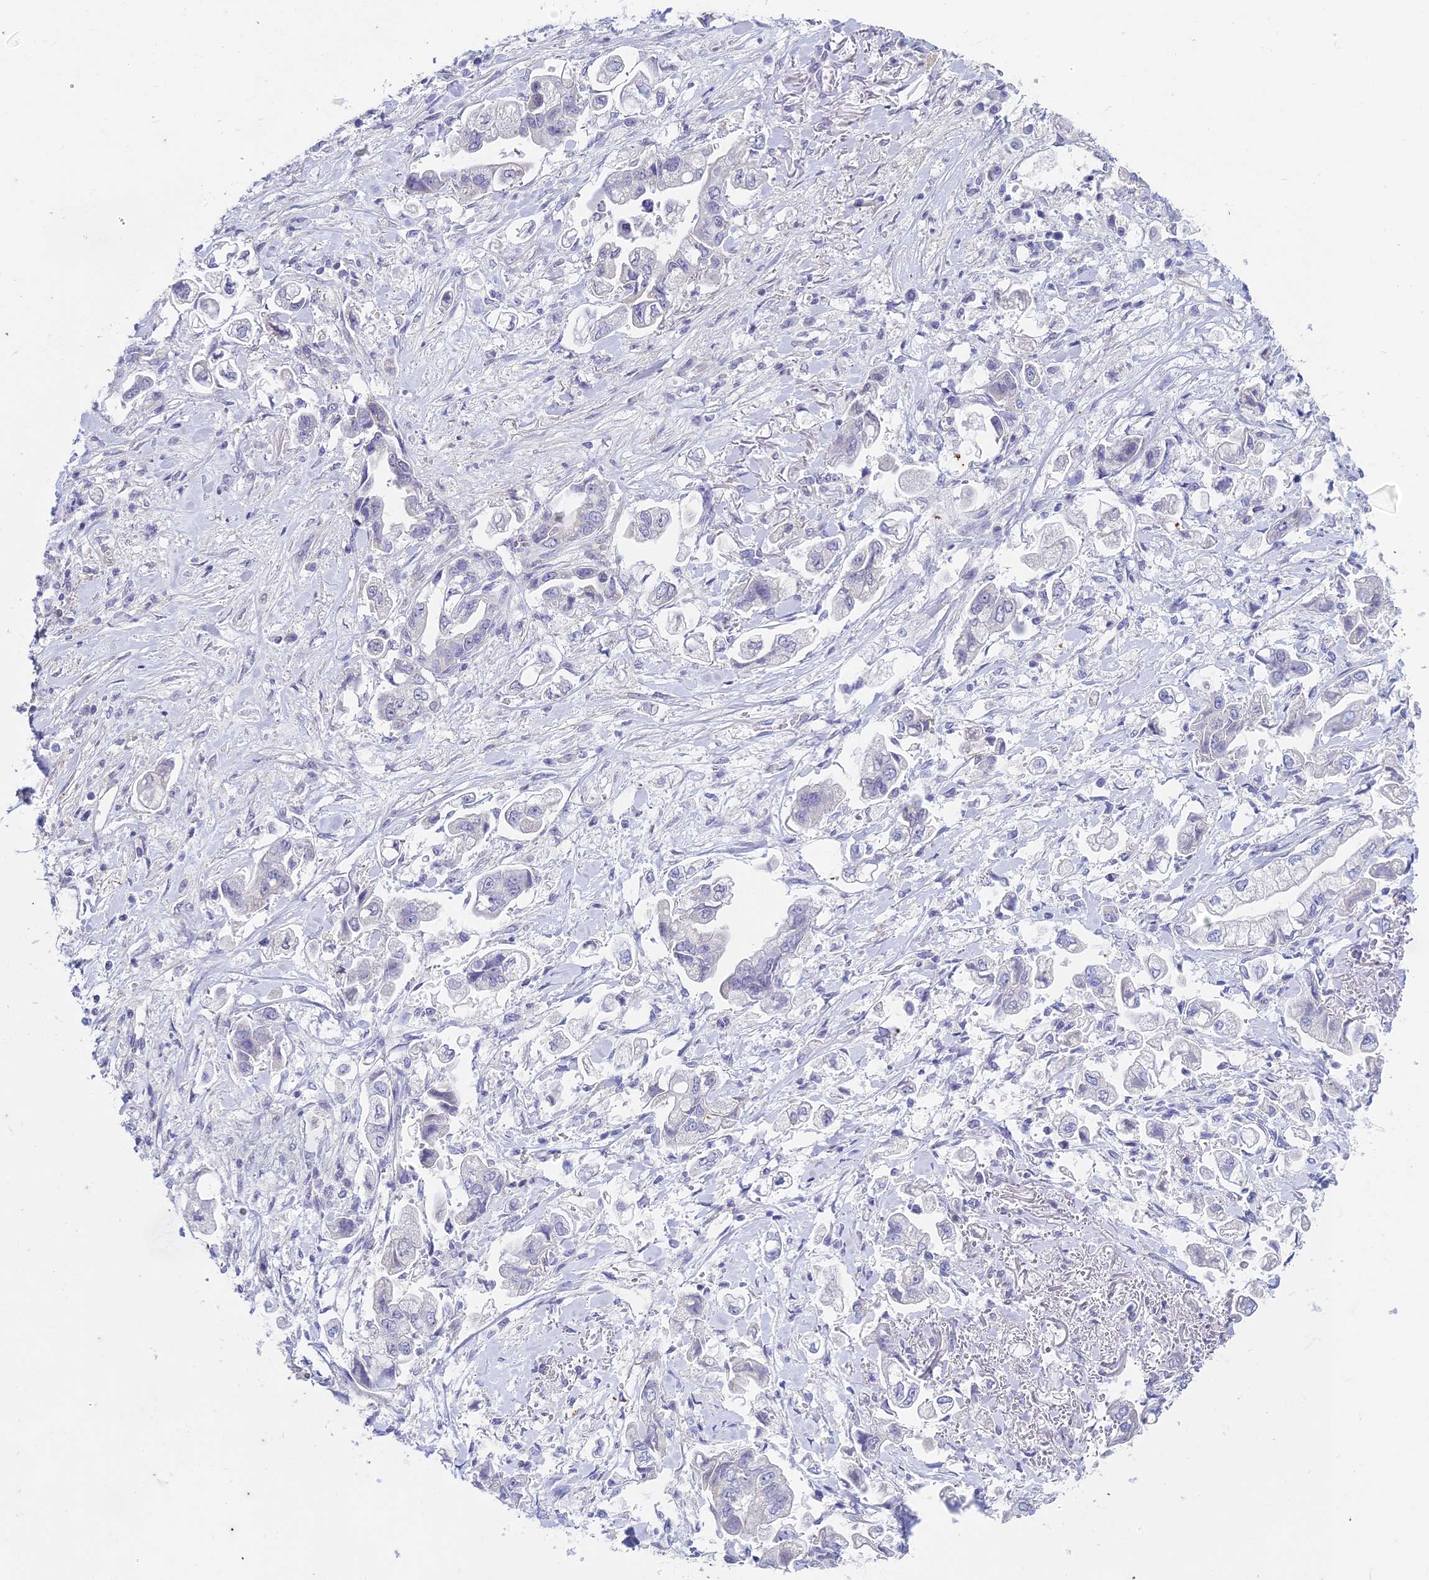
{"staining": {"intensity": "negative", "quantity": "none", "location": "none"}, "tissue": "stomach cancer", "cell_type": "Tumor cells", "image_type": "cancer", "snomed": [{"axis": "morphology", "description": "Adenocarcinoma, NOS"}, {"axis": "topography", "description": "Stomach"}], "caption": "Protein analysis of stomach cancer shows no significant staining in tumor cells.", "gene": "EEF2KMT", "patient": {"sex": "male", "age": 62}}